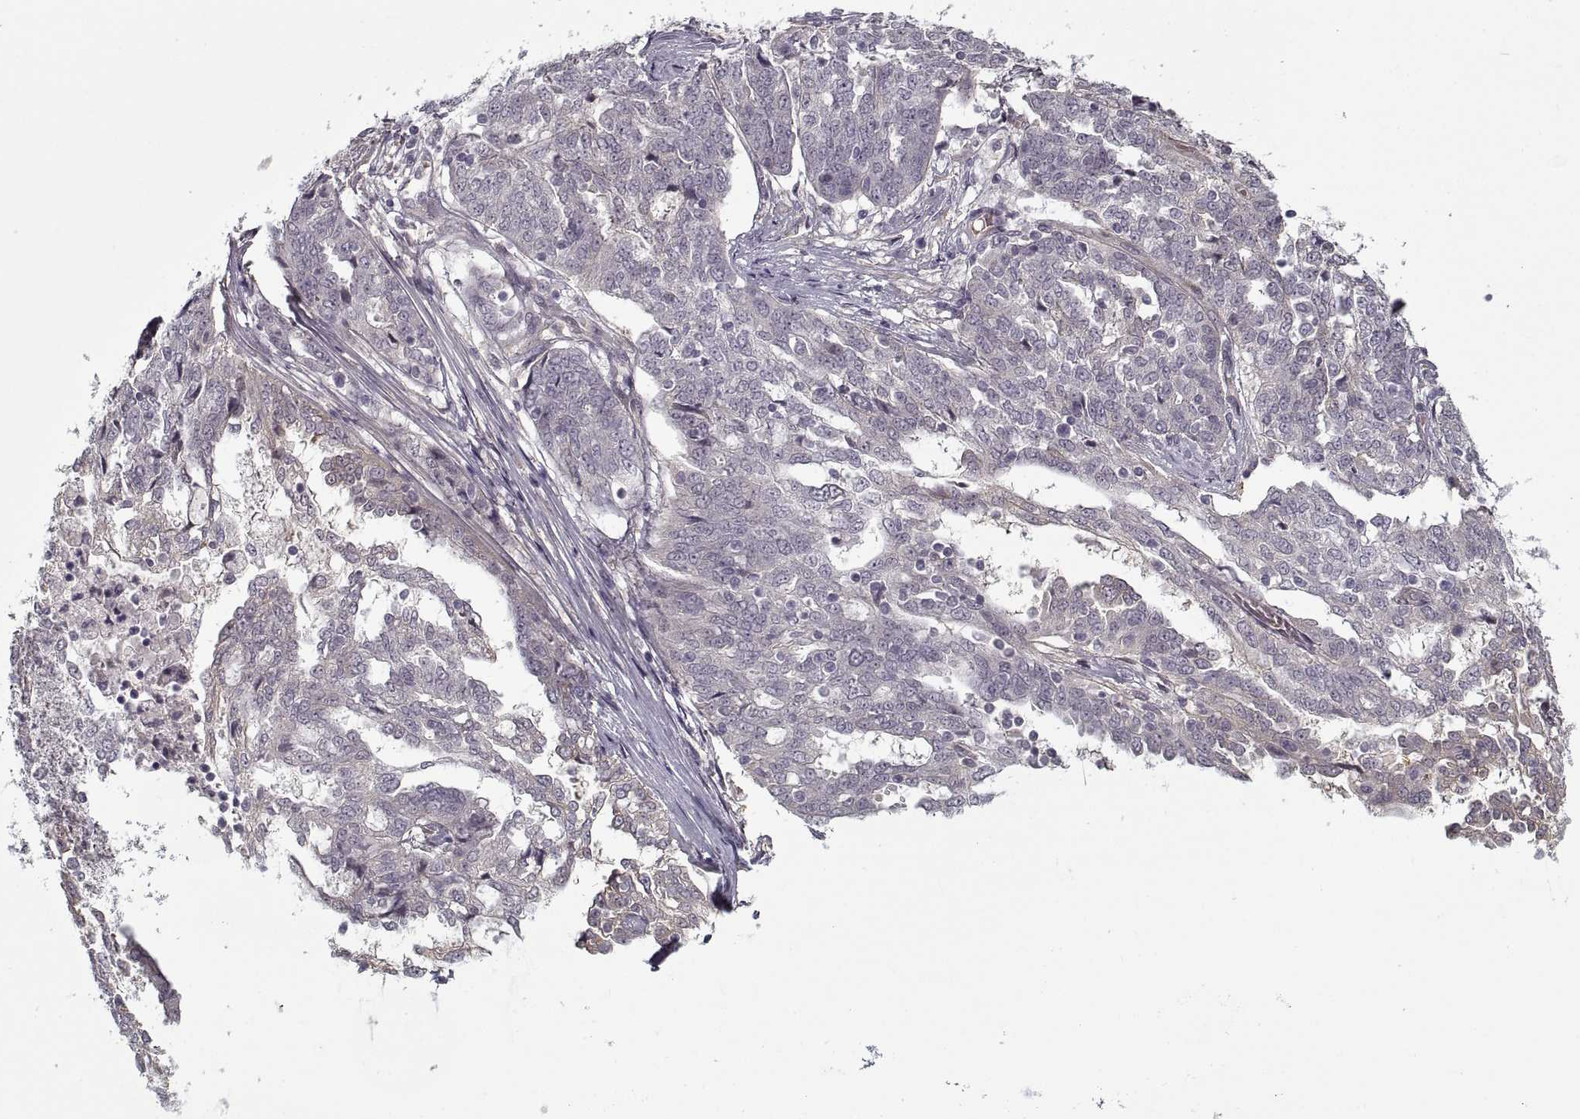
{"staining": {"intensity": "negative", "quantity": "none", "location": "none"}, "tissue": "ovarian cancer", "cell_type": "Tumor cells", "image_type": "cancer", "snomed": [{"axis": "morphology", "description": "Cystadenocarcinoma, serous, NOS"}, {"axis": "topography", "description": "Ovary"}], "caption": "DAB immunohistochemical staining of human ovarian cancer (serous cystadenocarcinoma) shows no significant staining in tumor cells. (DAB IHC visualized using brightfield microscopy, high magnification).", "gene": "LAMB2", "patient": {"sex": "female", "age": 67}}